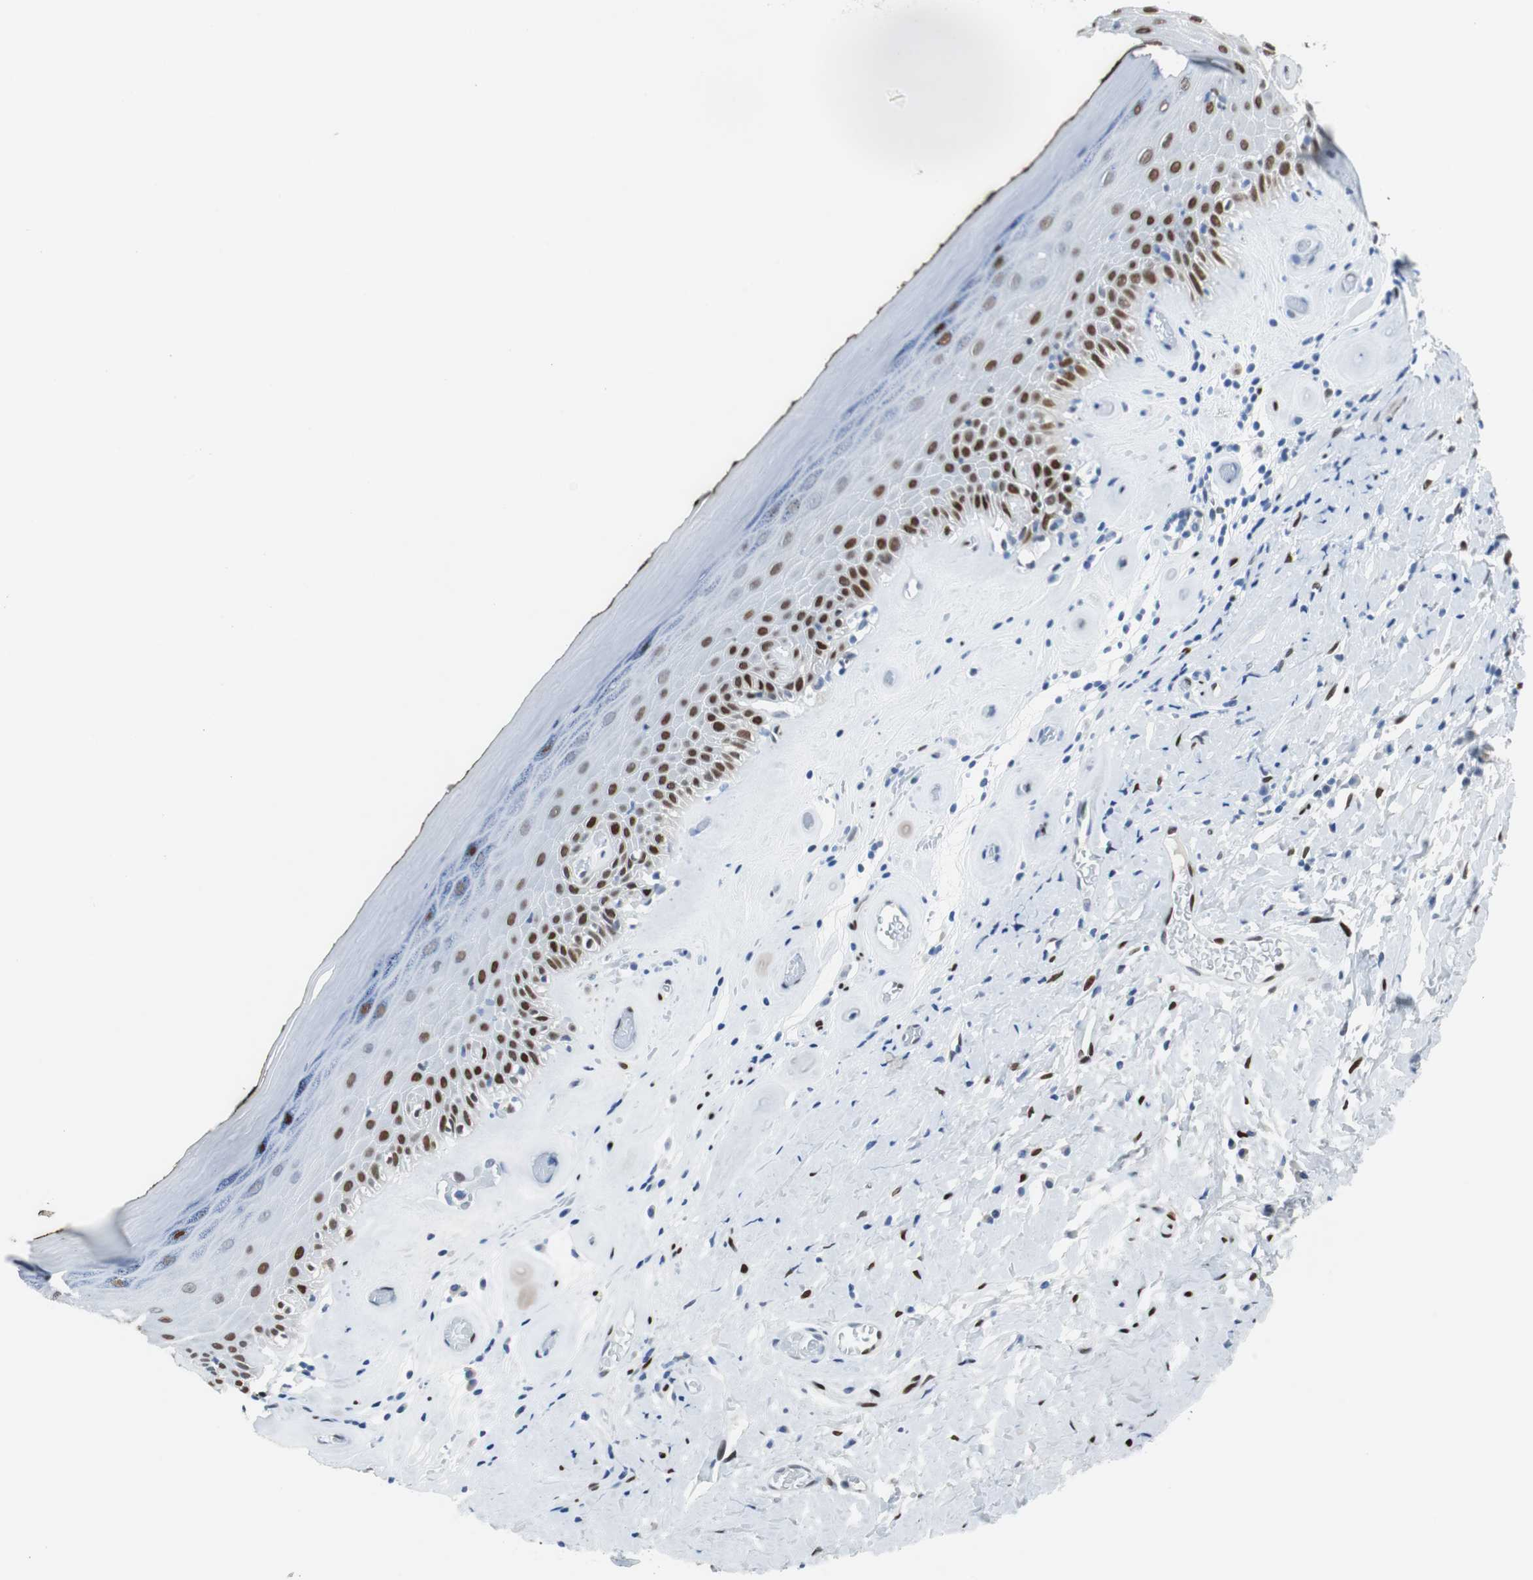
{"staining": {"intensity": "strong", "quantity": "25%-75%", "location": "nuclear"}, "tissue": "skin", "cell_type": "Epidermal cells", "image_type": "normal", "snomed": [{"axis": "morphology", "description": "Normal tissue, NOS"}, {"axis": "morphology", "description": "Inflammation, NOS"}, {"axis": "topography", "description": "Vulva"}], "caption": "Immunohistochemical staining of unremarkable human skin exhibits high levels of strong nuclear positivity in approximately 25%-75% of epidermal cells.", "gene": "JUN", "patient": {"sex": "female", "age": 84}}